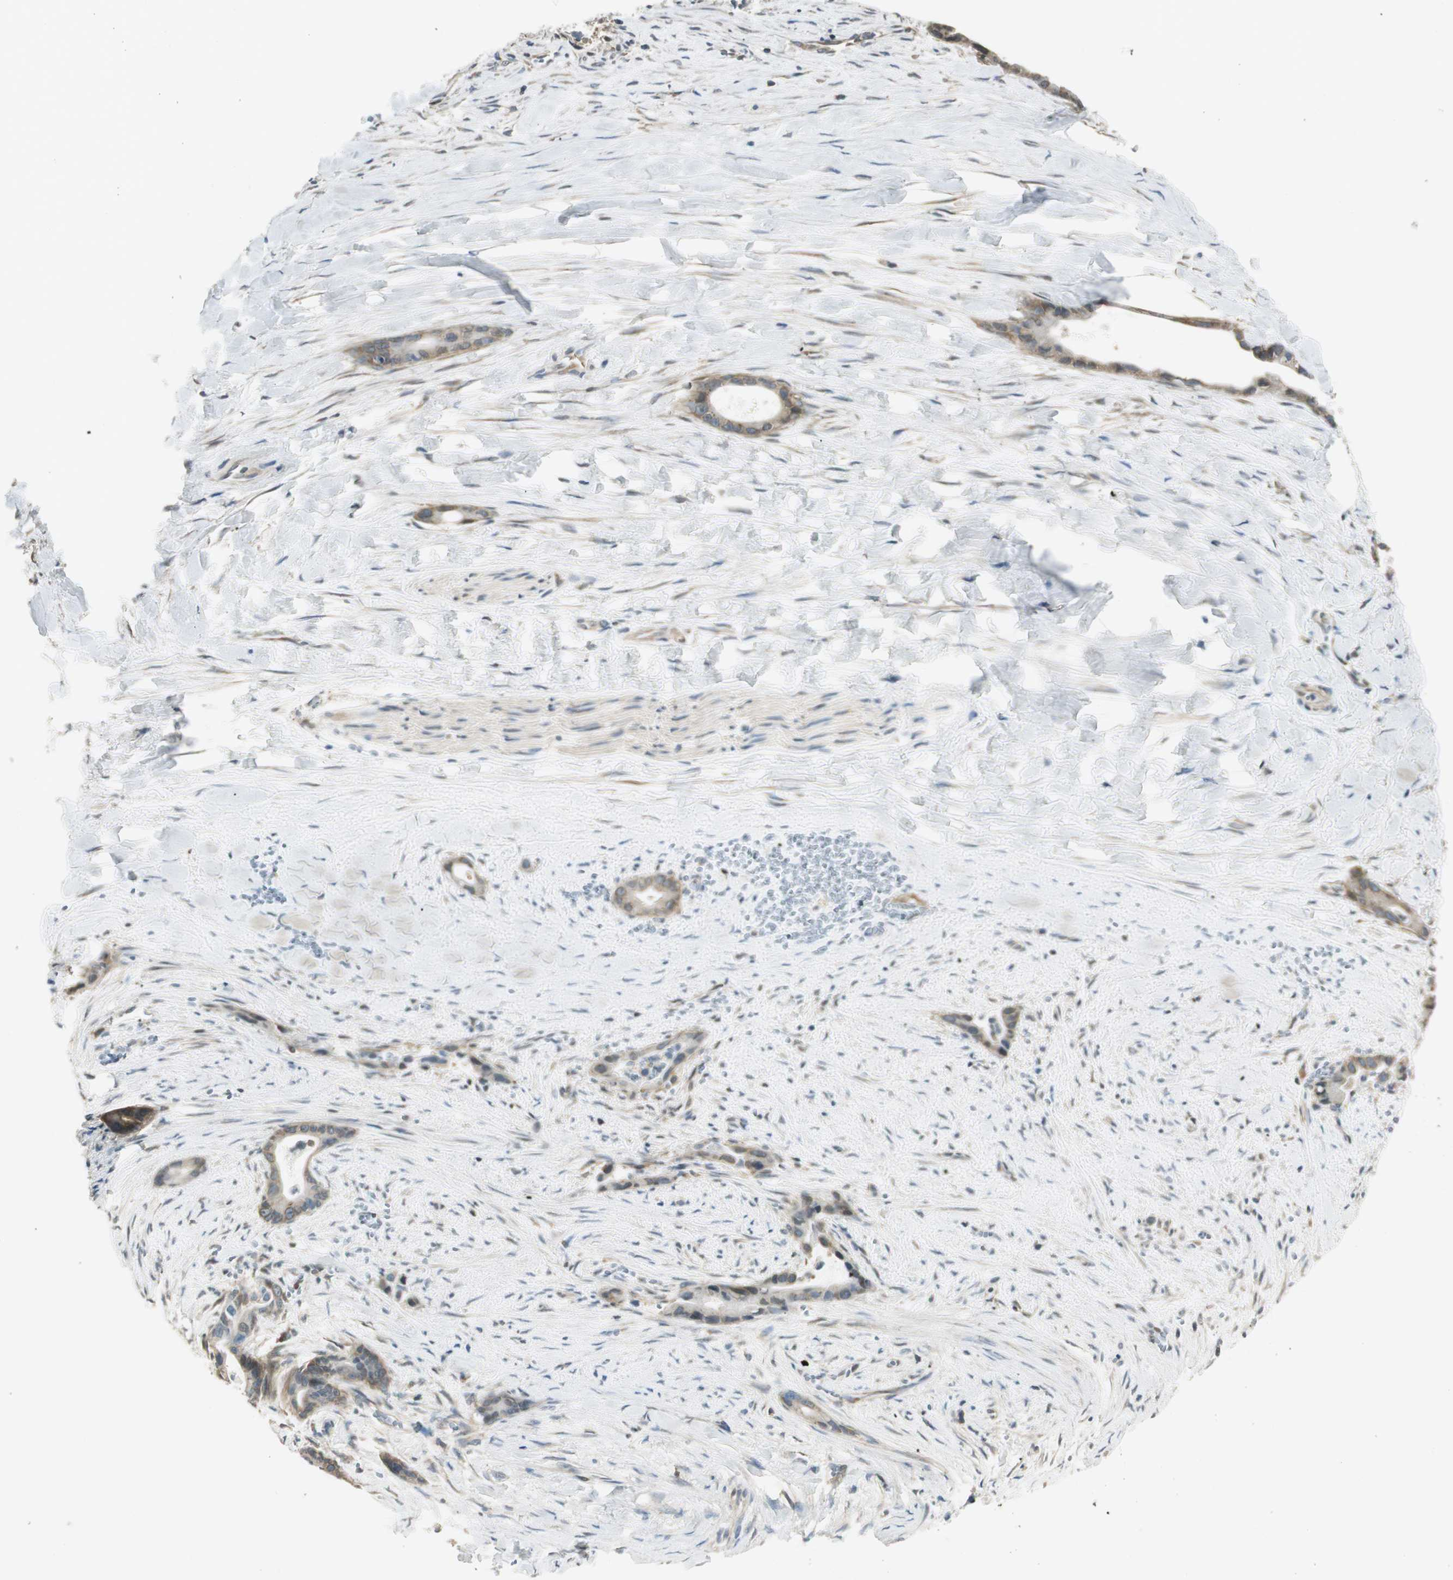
{"staining": {"intensity": "weak", "quantity": ">75%", "location": "cytoplasmic/membranous"}, "tissue": "liver cancer", "cell_type": "Tumor cells", "image_type": "cancer", "snomed": [{"axis": "morphology", "description": "Cholangiocarcinoma"}, {"axis": "topography", "description": "Liver"}], "caption": "A brown stain highlights weak cytoplasmic/membranous expression of a protein in human liver cancer (cholangiocarcinoma) tumor cells. (DAB (3,3'-diaminobenzidine) IHC, brown staining for protein, blue staining for nuclei).", "gene": "PI4K2B", "patient": {"sex": "female", "age": 55}}